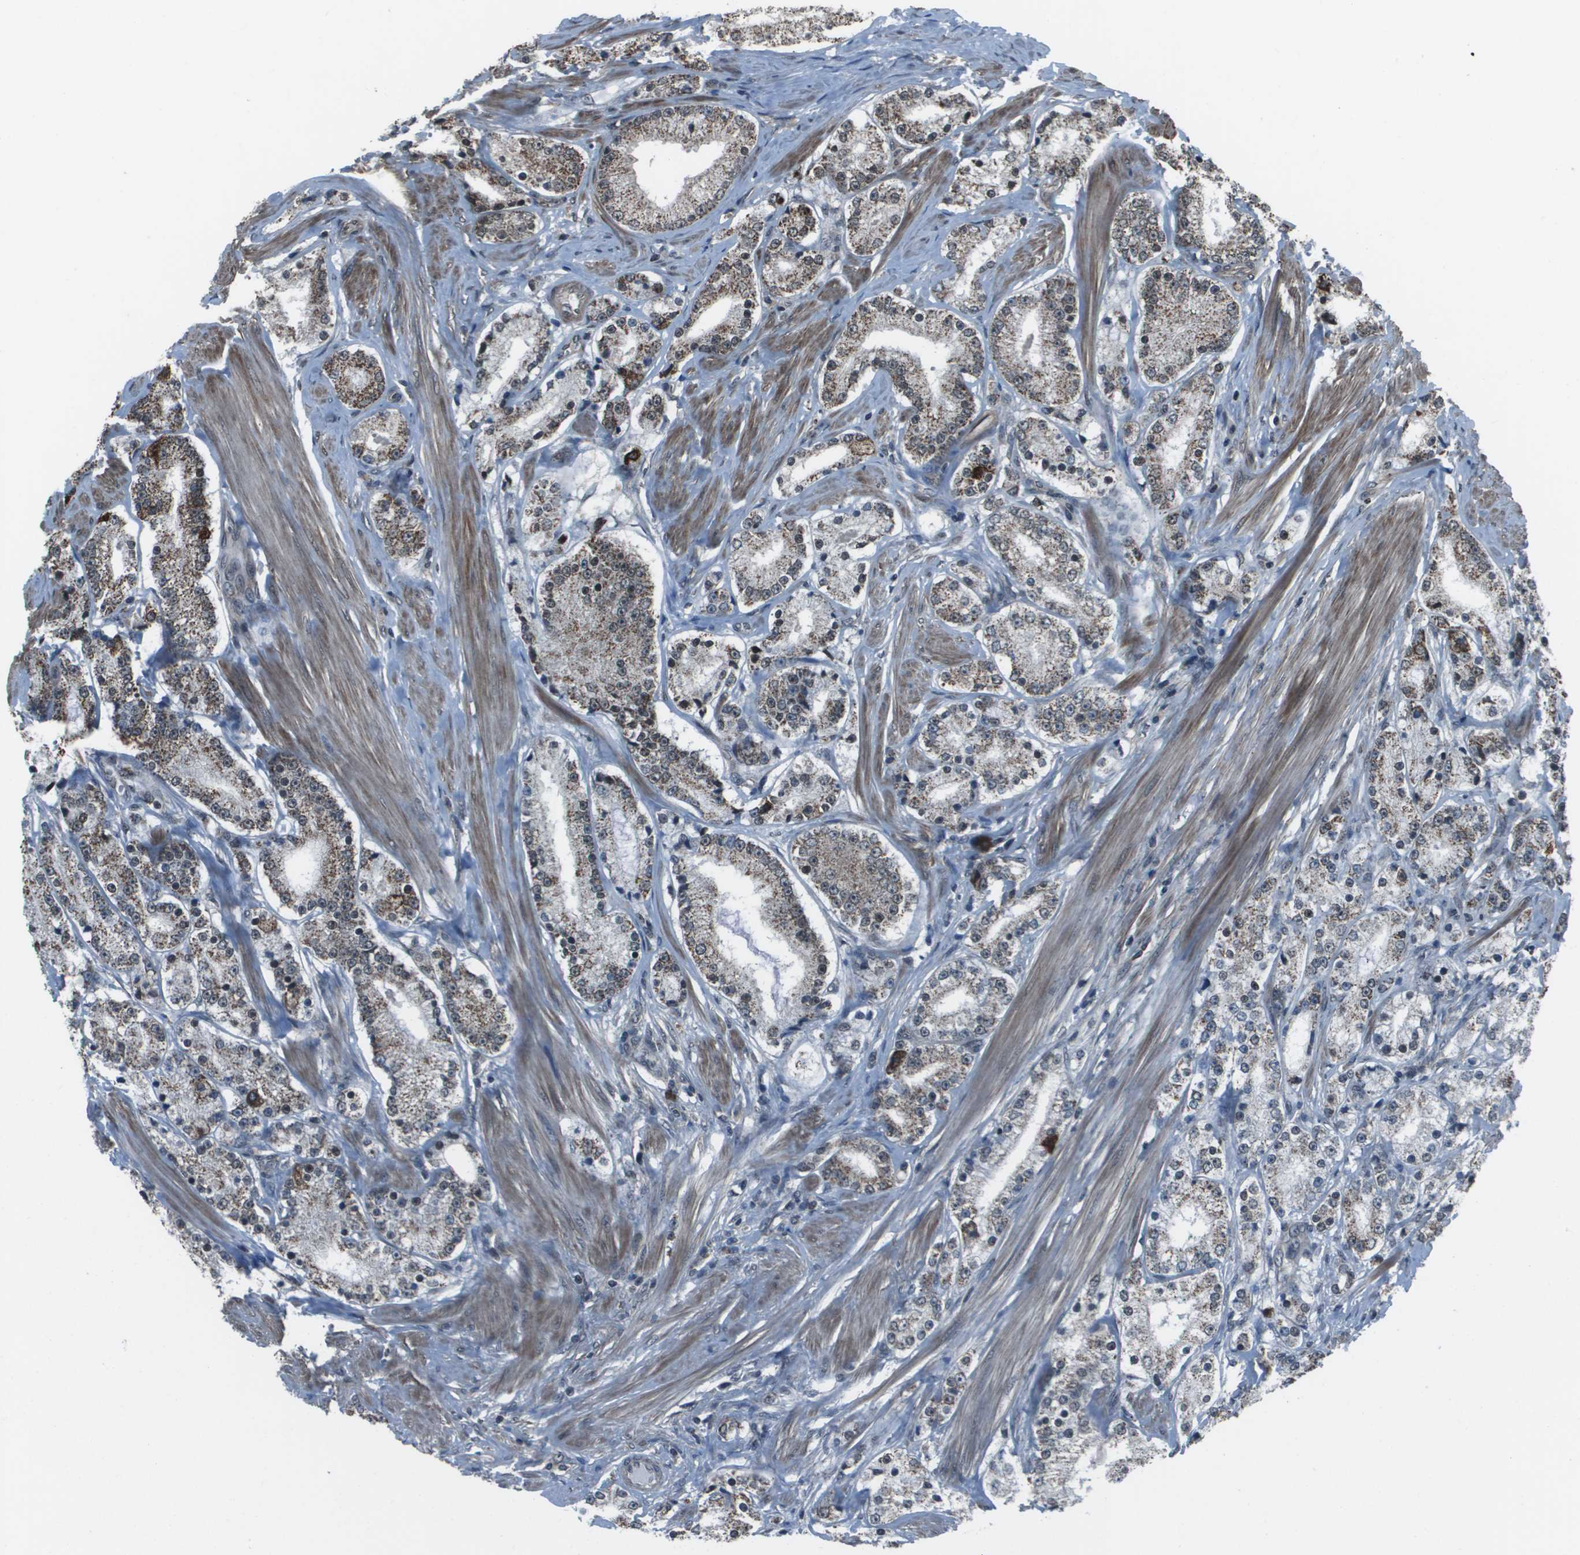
{"staining": {"intensity": "moderate", "quantity": "25%-75%", "location": "cytoplasmic/membranous"}, "tissue": "prostate cancer", "cell_type": "Tumor cells", "image_type": "cancer", "snomed": [{"axis": "morphology", "description": "Adenocarcinoma, Low grade"}, {"axis": "topography", "description": "Prostate"}], "caption": "Low-grade adenocarcinoma (prostate) stained with a protein marker exhibits moderate staining in tumor cells.", "gene": "PPFIA1", "patient": {"sex": "male", "age": 63}}